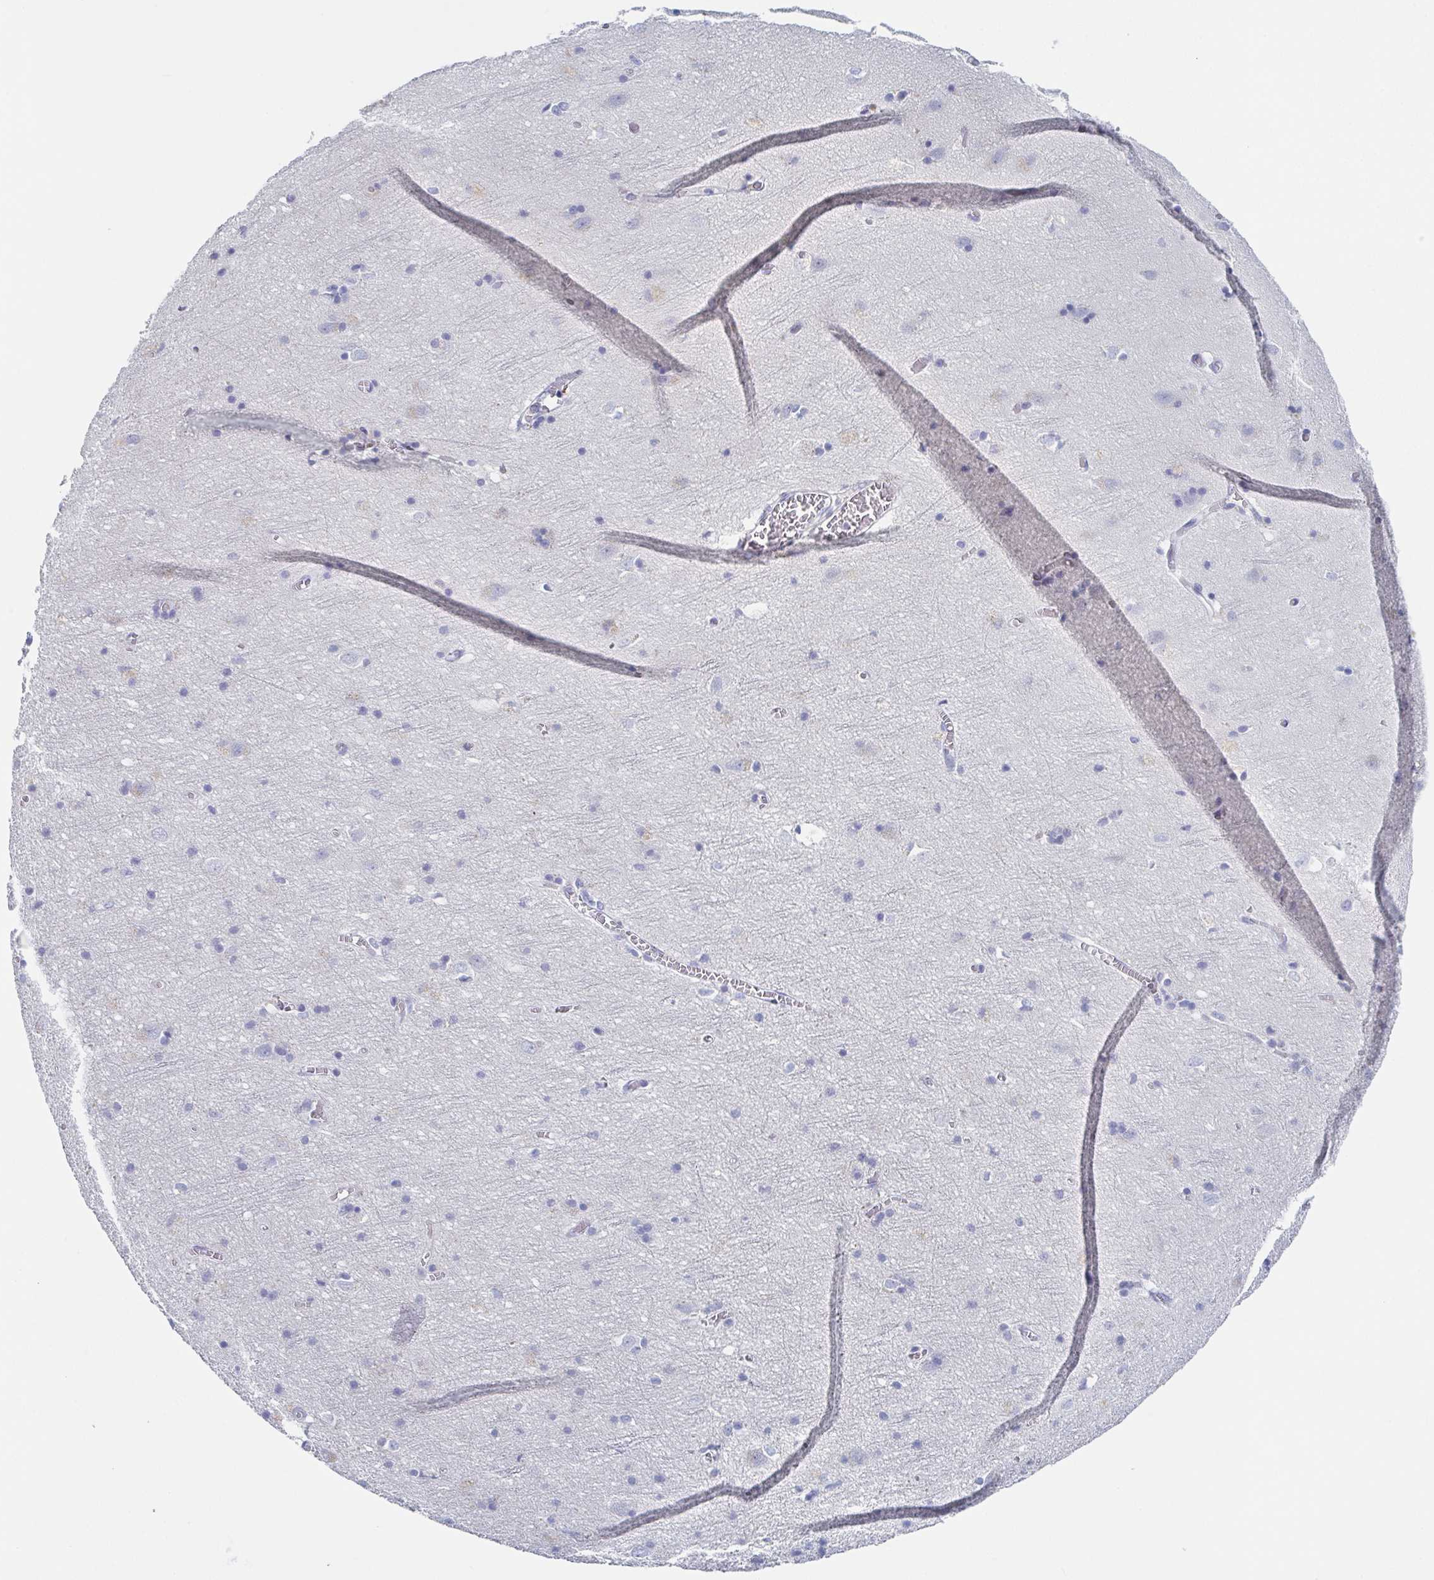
{"staining": {"intensity": "negative", "quantity": "none", "location": "none"}, "tissue": "cerebral cortex", "cell_type": "Endothelial cells", "image_type": "normal", "snomed": [{"axis": "morphology", "description": "Normal tissue, NOS"}, {"axis": "topography", "description": "Cerebral cortex"}], "caption": "The image reveals no significant positivity in endothelial cells of cerebral cortex.", "gene": "RHOV", "patient": {"sex": "male", "age": 70}}